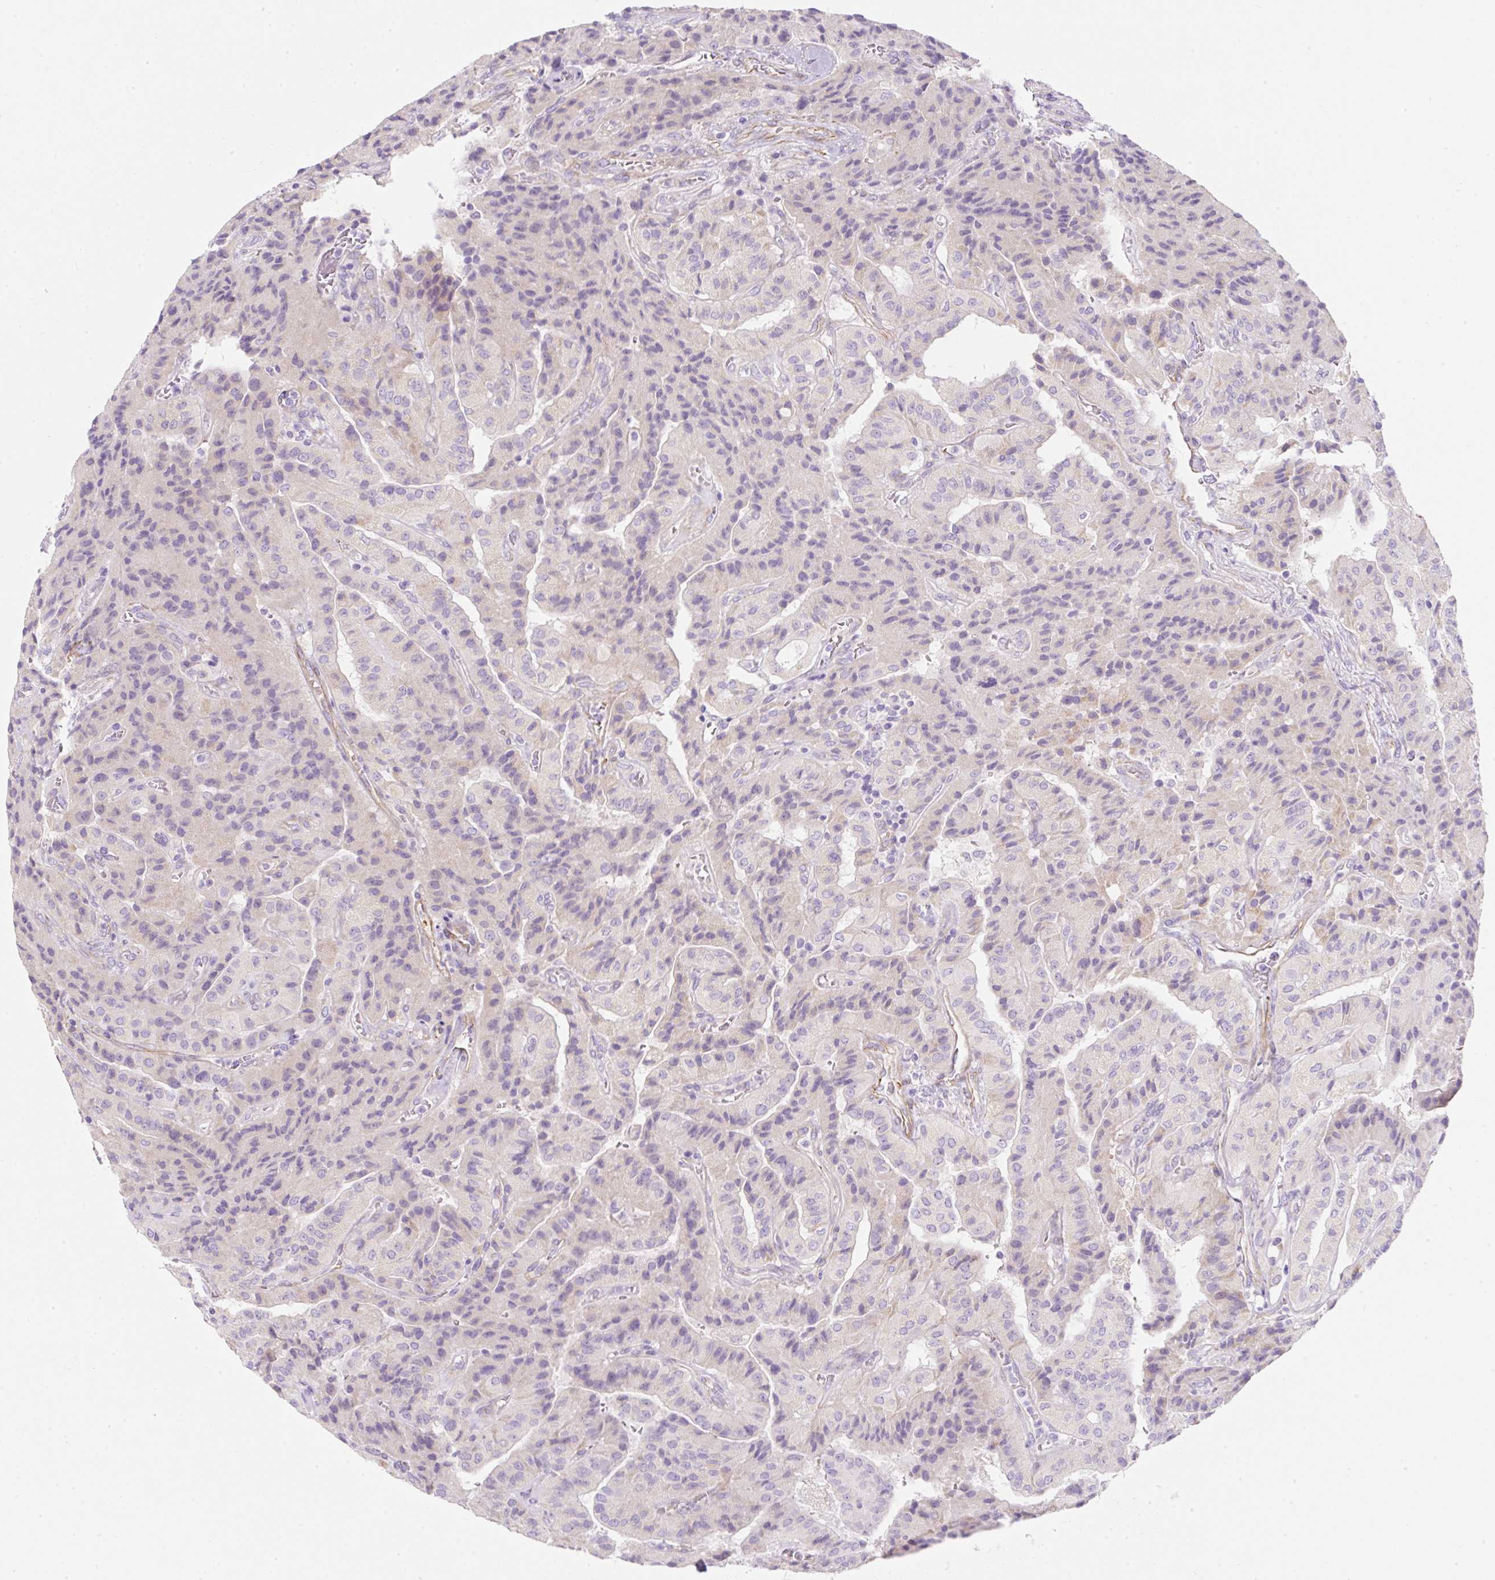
{"staining": {"intensity": "negative", "quantity": "none", "location": "none"}, "tissue": "thyroid cancer", "cell_type": "Tumor cells", "image_type": "cancer", "snomed": [{"axis": "morphology", "description": "Normal tissue, NOS"}, {"axis": "morphology", "description": "Papillary adenocarcinoma, NOS"}, {"axis": "topography", "description": "Thyroid gland"}], "caption": "Immunohistochemistry micrograph of thyroid cancer stained for a protein (brown), which reveals no positivity in tumor cells.", "gene": "ERAP2", "patient": {"sex": "female", "age": 59}}